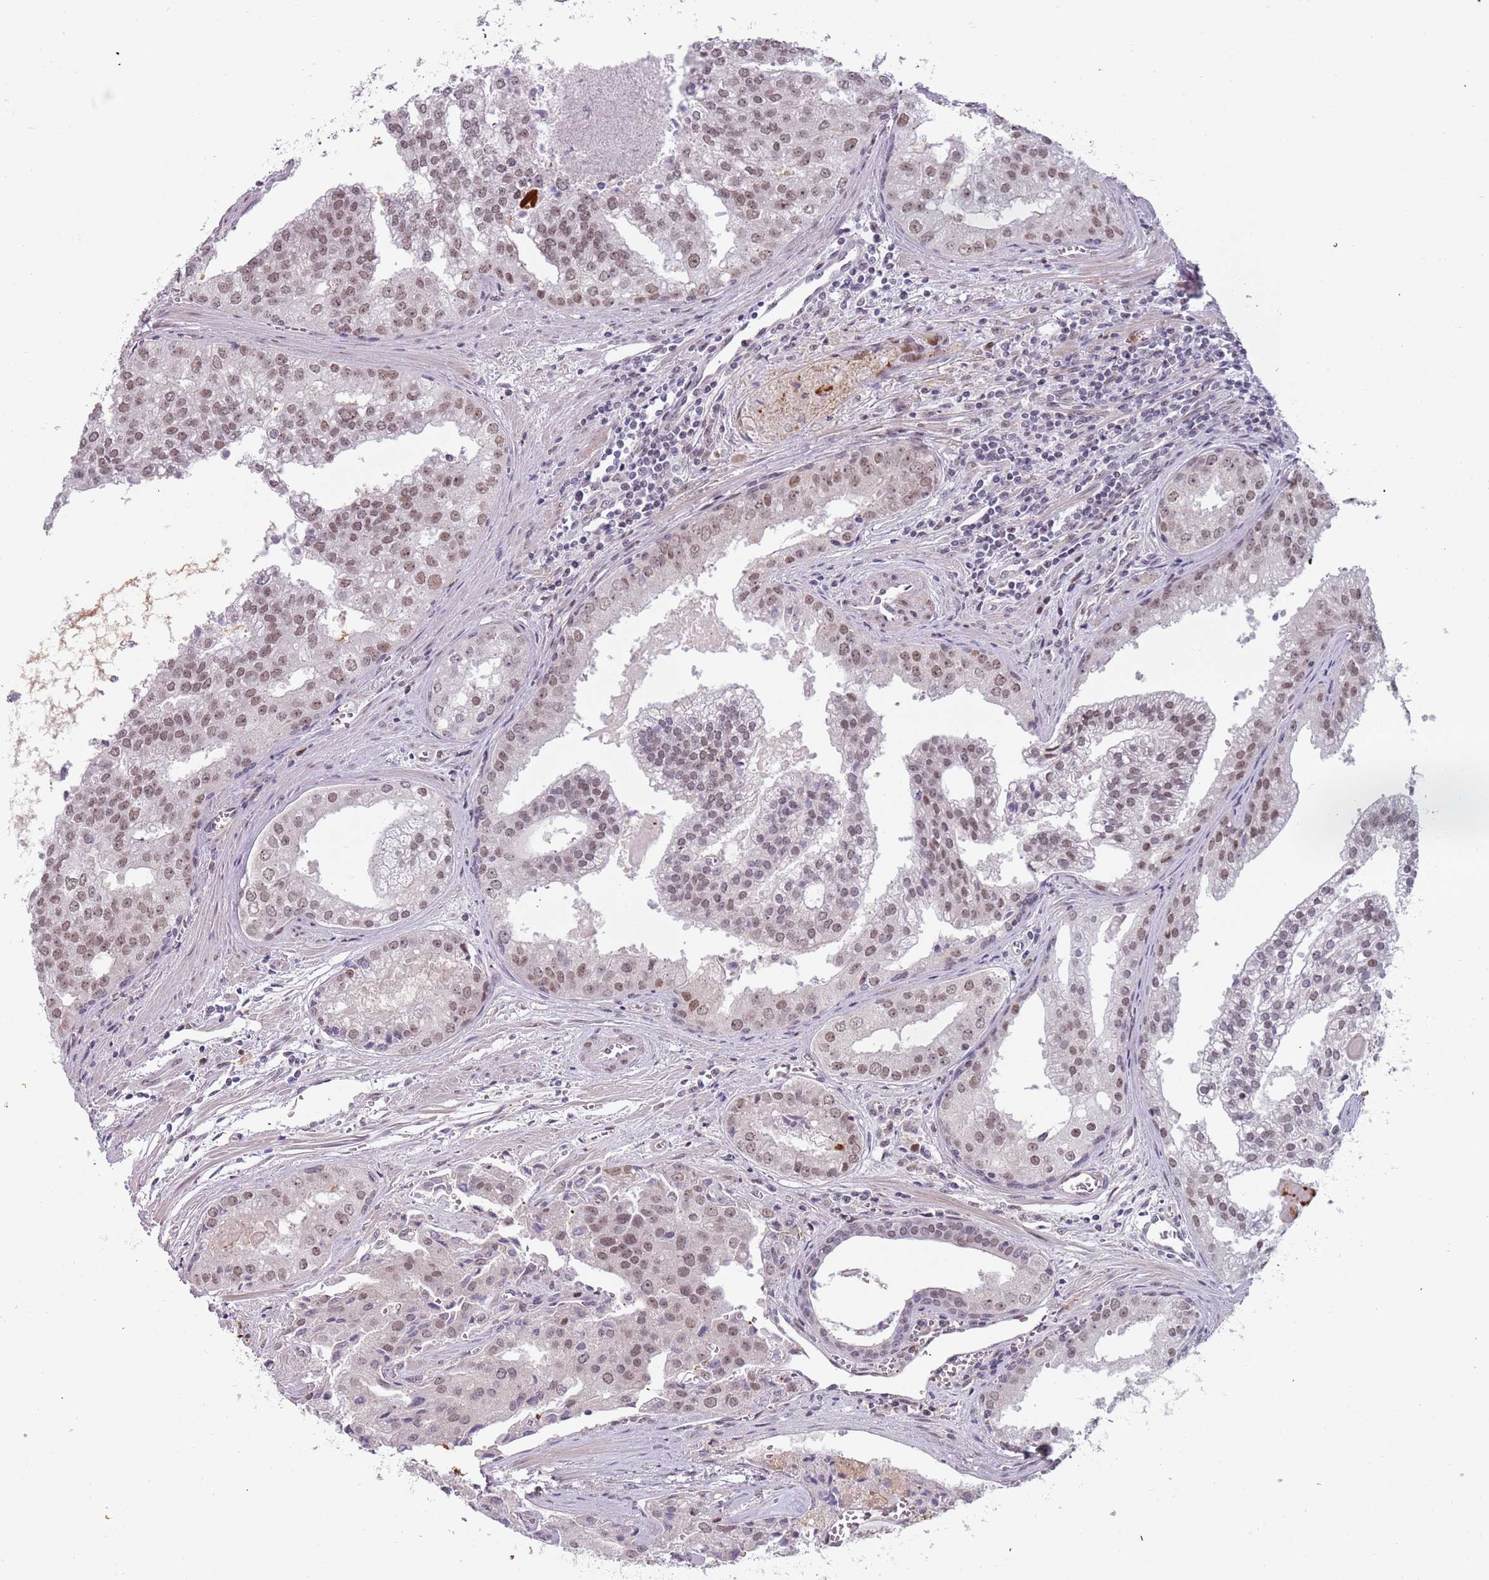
{"staining": {"intensity": "moderate", "quantity": ">75%", "location": "nuclear"}, "tissue": "prostate cancer", "cell_type": "Tumor cells", "image_type": "cancer", "snomed": [{"axis": "morphology", "description": "Adenocarcinoma, High grade"}, {"axis": "topography", "description": "Prostate"}], "caption": "Protein expression analysis of human prostate cancer (high-grade adenocarcinoma) reveals moderate nuclear staining in about >75% of tumor cells.", "gene": "REXO4", "patient": {"sex": "male", "age": 68}}